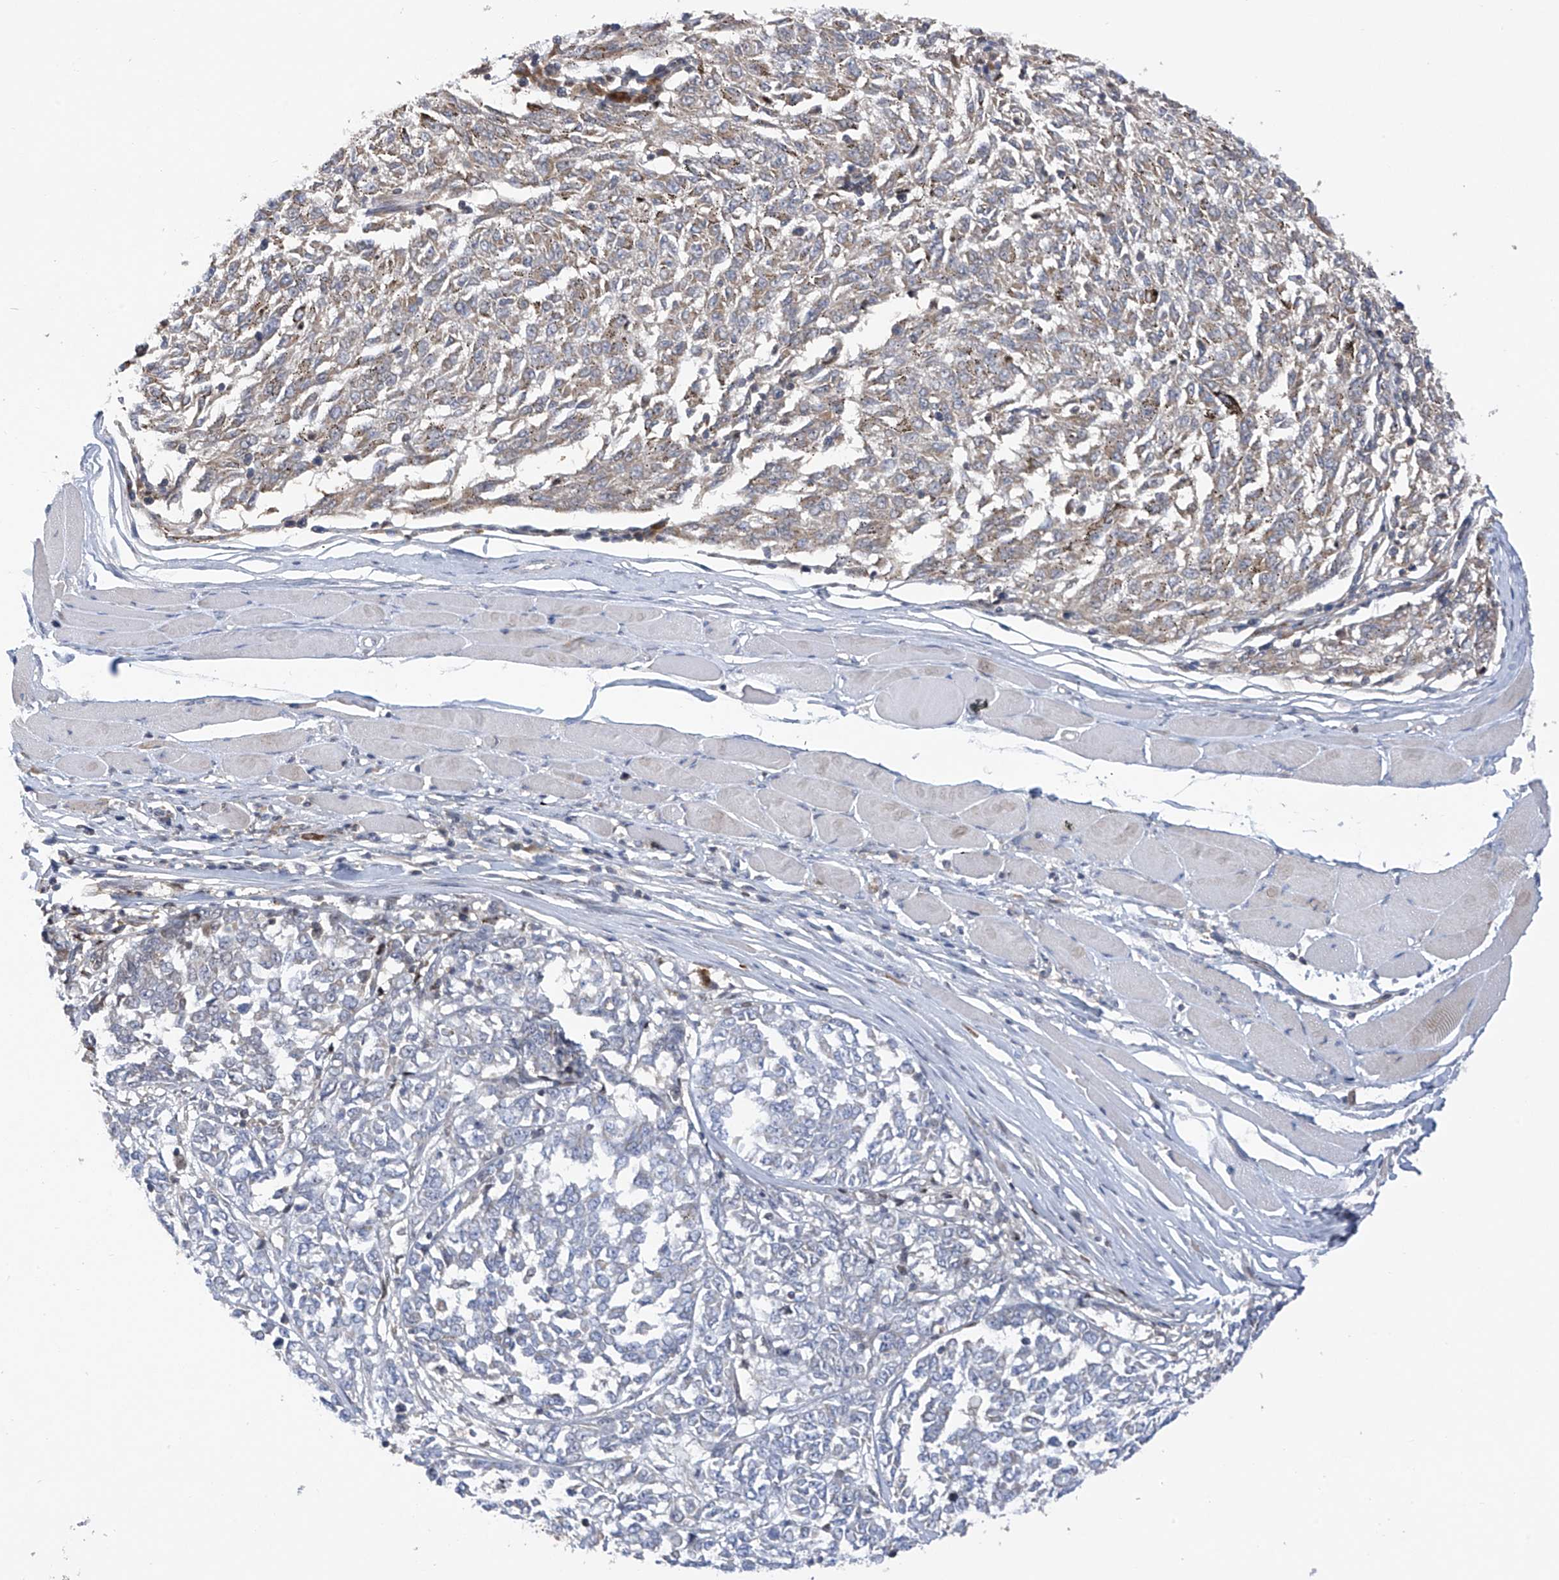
{"staining": {"intensity": "negative", "quantity": "none", "location": "none"}, "tissue": "melanoma", "cell_type": "Tumor cells", "image_type": "cancer", "snomed": [{"axis": "morphology", "description": "Malignant melanoma, NOS"}, {"axis": "topography", "description": "Skin"}], "caption": "A high-resolution photomicrograph shows immunohistochemistry (IHC) staining of melanoma, which shows no significant expression in tumor cells. (DAB immunohistochemistry (IHC) visualized using brightfield microscopy, high magnification).", "gene": "SLCO4A1", "patient": {"sex": "female", "age": 72}}